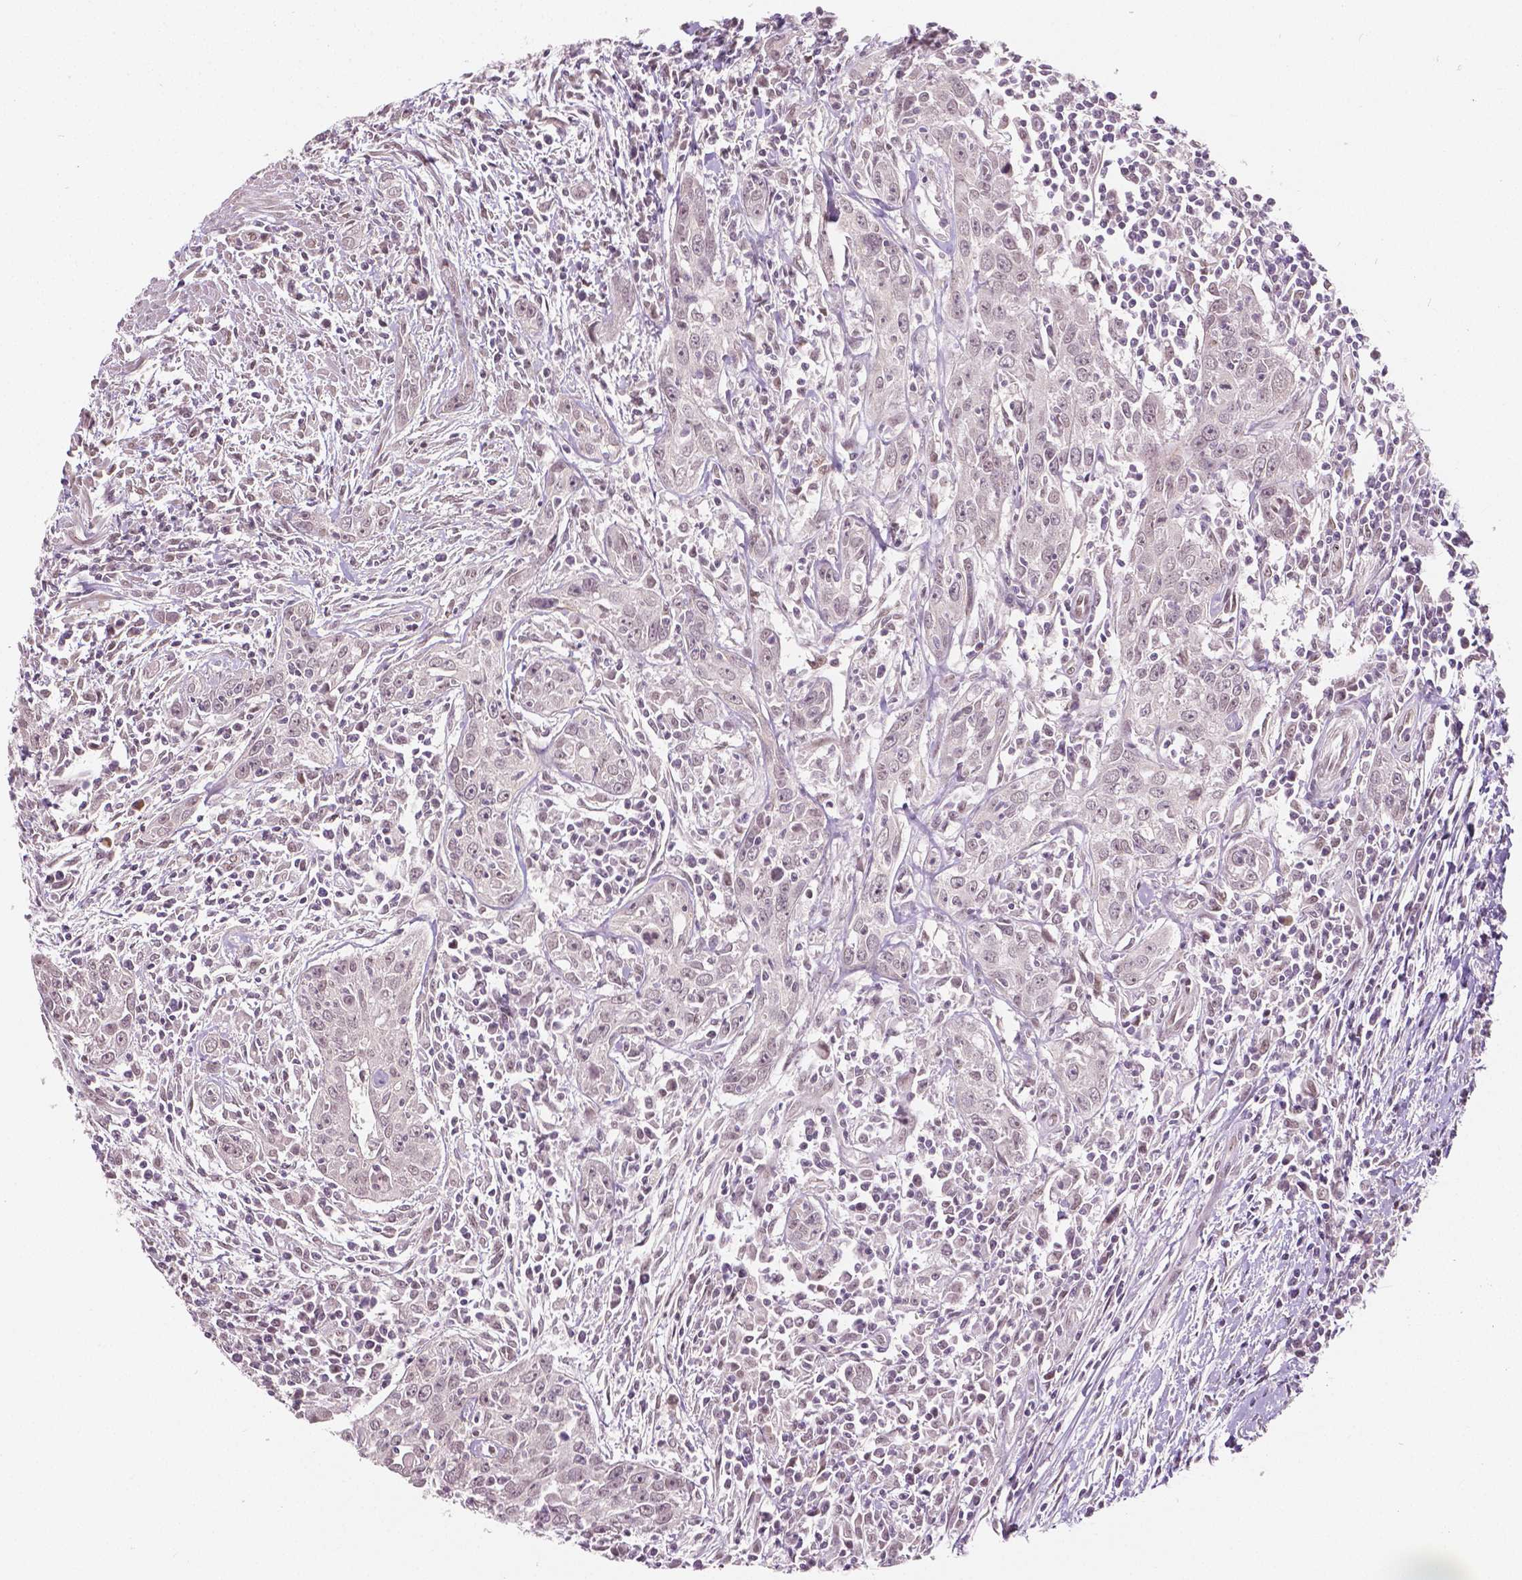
{"staining": {"intensity": "negative", "quantity": "none", "location": "none"}, "tissue": "urothelial cancer", "cell_type": "Tumor cells", "image_type": "cancer", "snomed": [{"axis": "morphology", "description": "Urothelial carcinoma, High grade"}, {"axis": "topography", "description": "Urinary bladder"}], "caption": "A micrograph of high-grade urothelial carcinoma stained for a protein displays no brown staining in tumor cells.", "gene": "HMBOX1", "patient": {"sex": "male", "age": 83}}